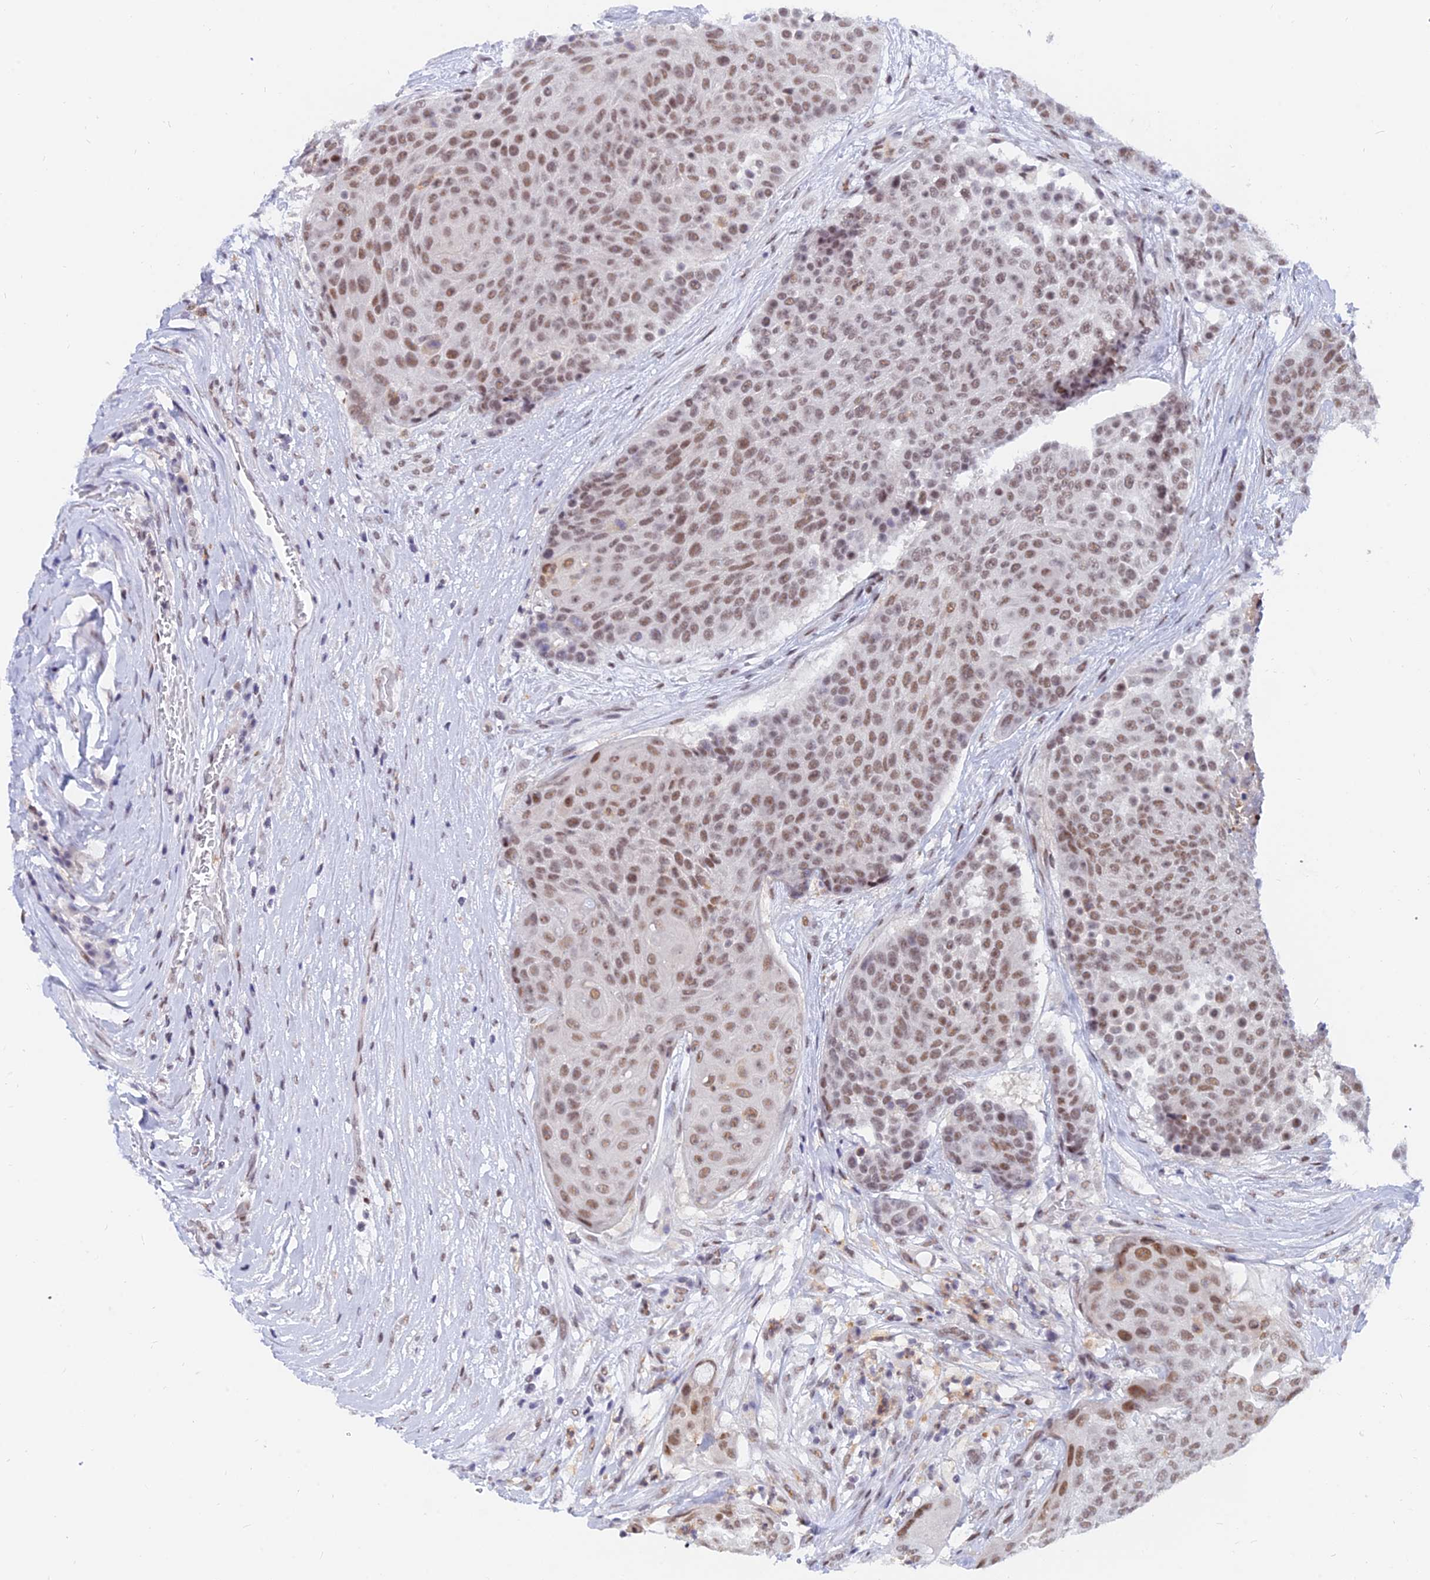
{"staining": {"intensity": "moderate", "quantity": ">75%", "location": "nuclear"}, "tissue": "urothelial cancer", "cell_type": "Tumor cells", "image_type": "cancer", "snomed": [{"axis": "morphology", "description": "Urothelial carcinoma, High grade"}, {"axis": "topography", "description": "Urinary bladder"}], "caption": "About >75% of tumor cells in human urothelial cancer show moderate nuclear protein staining as visualized by brown immunohistochemical staining.", "gene": "DPY30", "patient": {"sex": "female", "age": 63}}